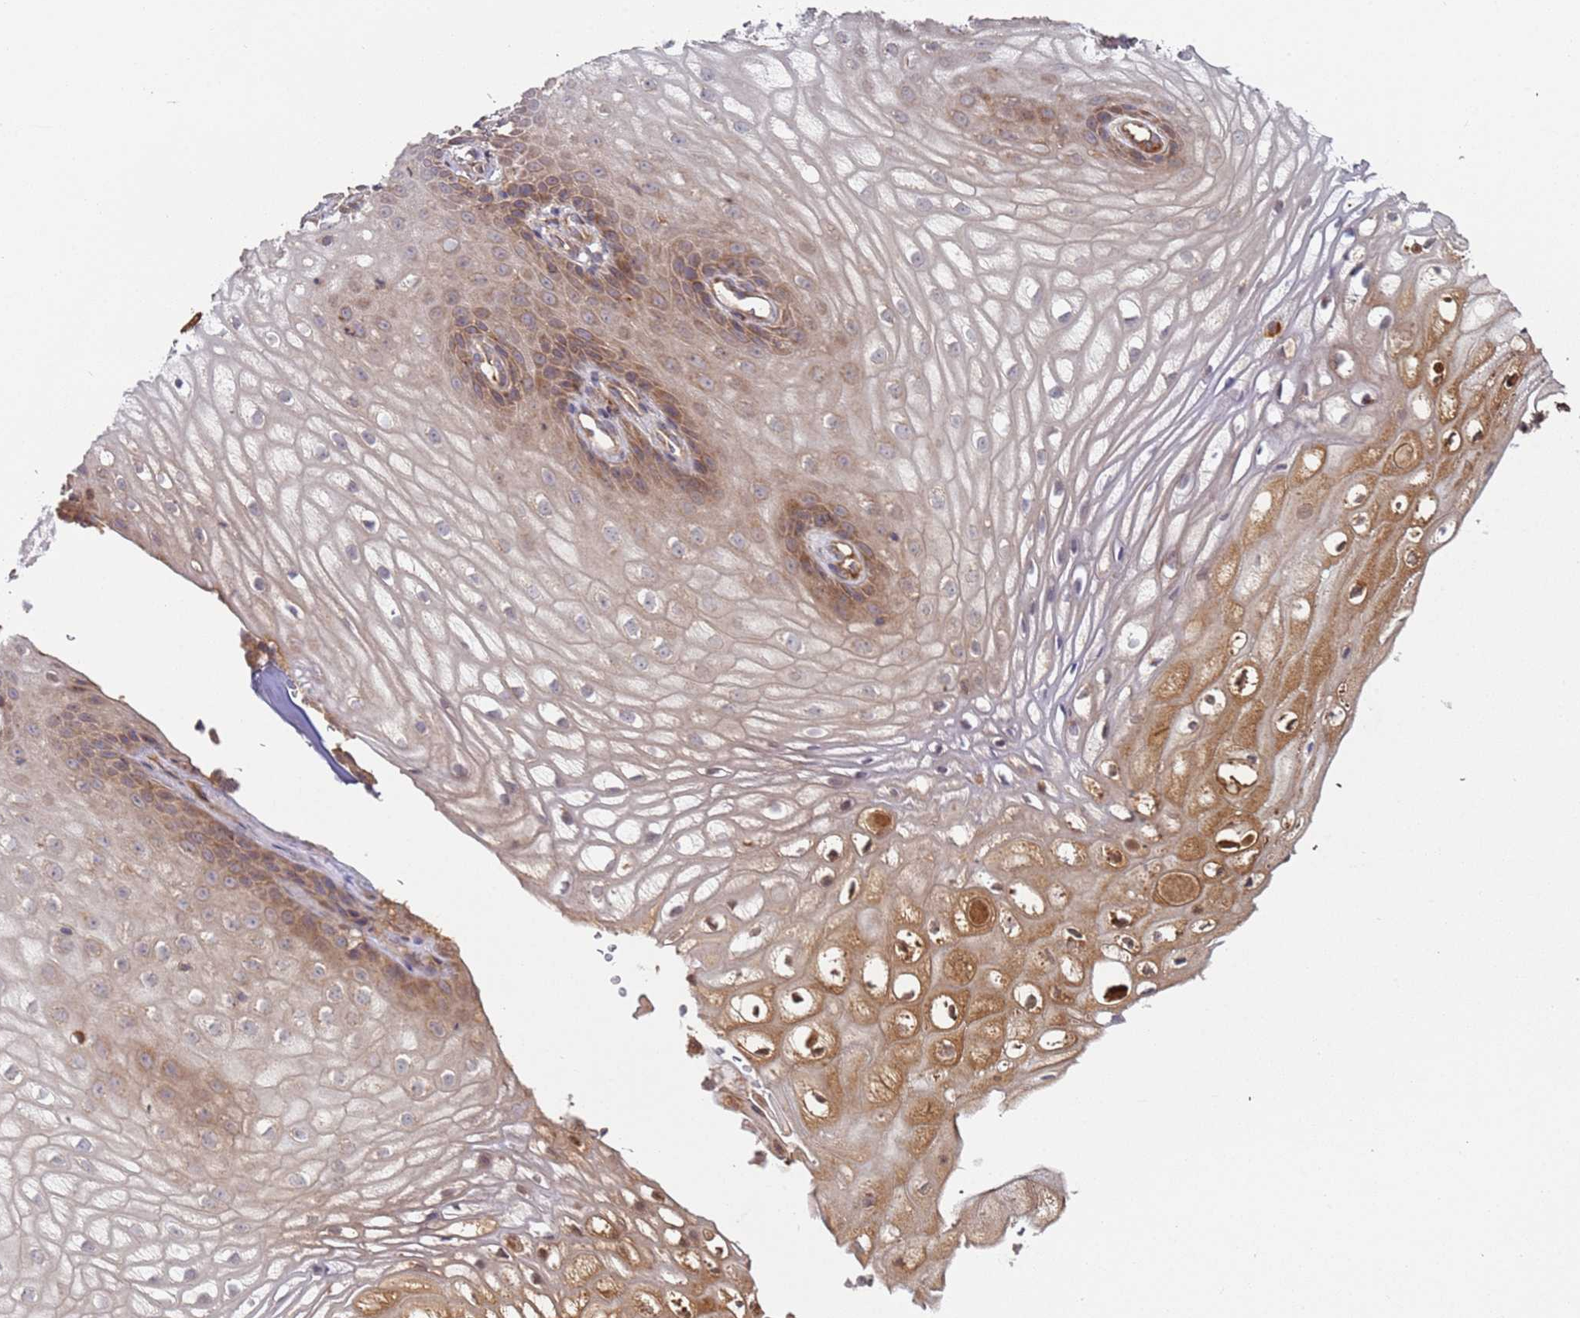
{"staining": {"intensity": "moderate", "quantity": ">75%", "location": "cytoplasmic/membranous"}, "tissue": "vagina", "cell_type": "Squamous epithelial cells", "image_type": "normal", "snomed": [{"axis": "morphology", "description": "Normal tissue, NOS"}, {"axis": "topography", "description": "Vagina"}], "caption": "This photomicrograph exhibits IHC staining of normal human vagina, with medium moderate cytoplasmic/membranous expression in about >75% of squamous epithelial cells.", "gene": "OR5A2", "patient": {"sex": "female", "age": 60}}